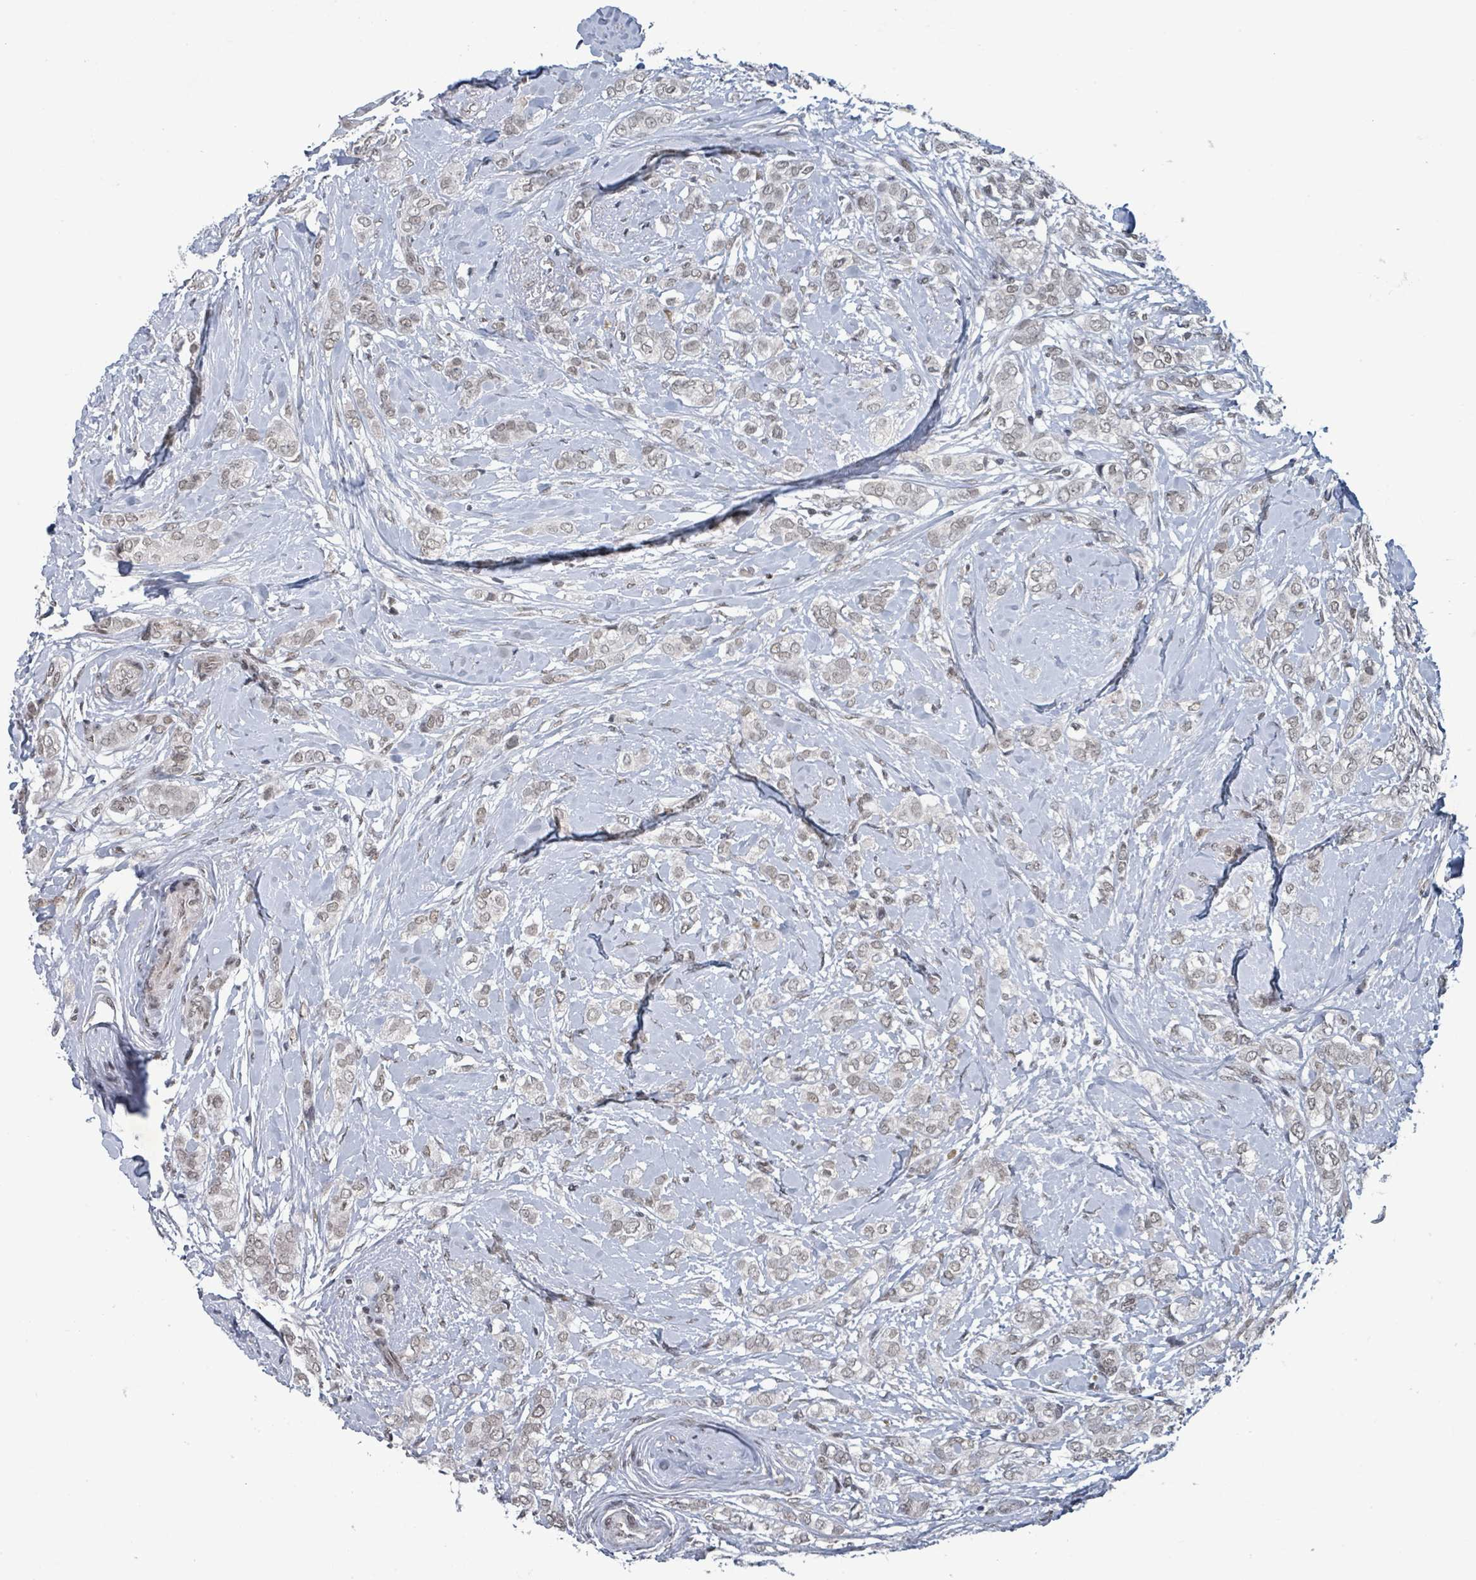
{"staining": {"intensity": "weak", "quantity": ">75%", "location": "nuclear"}, "tissue": "breast cancer", "cell_type": "Tumor cells", "image_type": "cancer", "snomed": [{"axis": "morphology", "description": "Duct carcinoma"}, {"axis": "topography", "description": "Breast"}], "caption": "A photomicrograph of human invasive ductal carcinoma (breast) stained for a protein exhibits weak nuclear brown staining in tumor cells. (brown staining indicates protein expression, while blue staining denotes nuclei).", "gene": "BANP", "patient": {"sex": "female", "age": 73}}